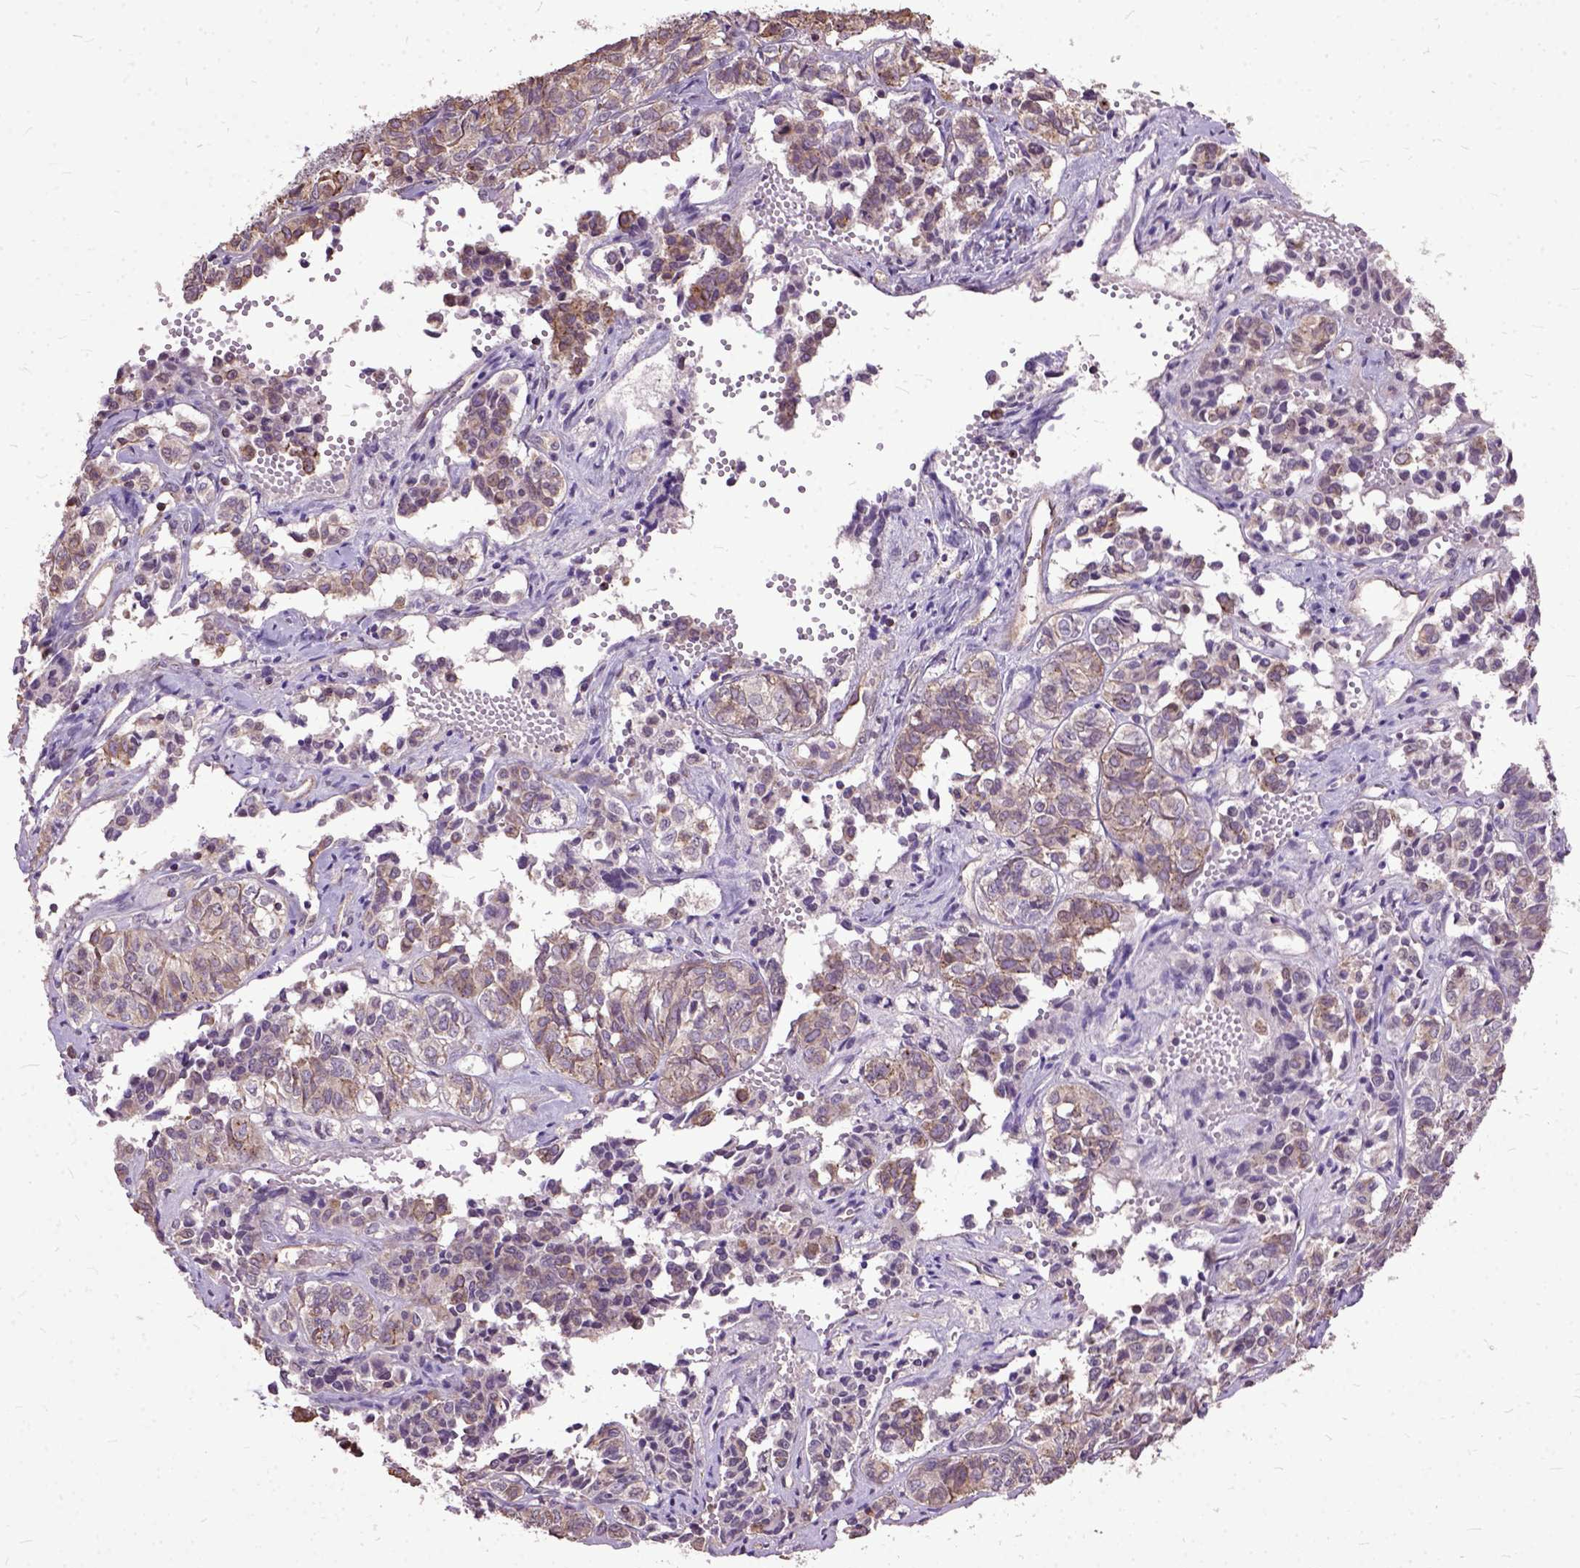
{"staining": {"intensity": "weak", "quantity": "25%-75%", "location": "cytoplasmic/membranous"}, "tissue": "ovarian cancer", "cell_type": "Tumor cells", "image_type": "cancer", "snomed": [{"axis": "morphology", "description": "Carcinoma, endometroid"}, {"axis": "topography", "description": "Ovary"}], "caption": "This histopathology image reveals immunohistochemistry staining of ovarian endometroid carcinoma, with low weak cytoplasmic/membranous positivity in approximately 25%-75% of tumor cells.", "gene": "AREG", "patient": {"sex": "female", "age": 80}}